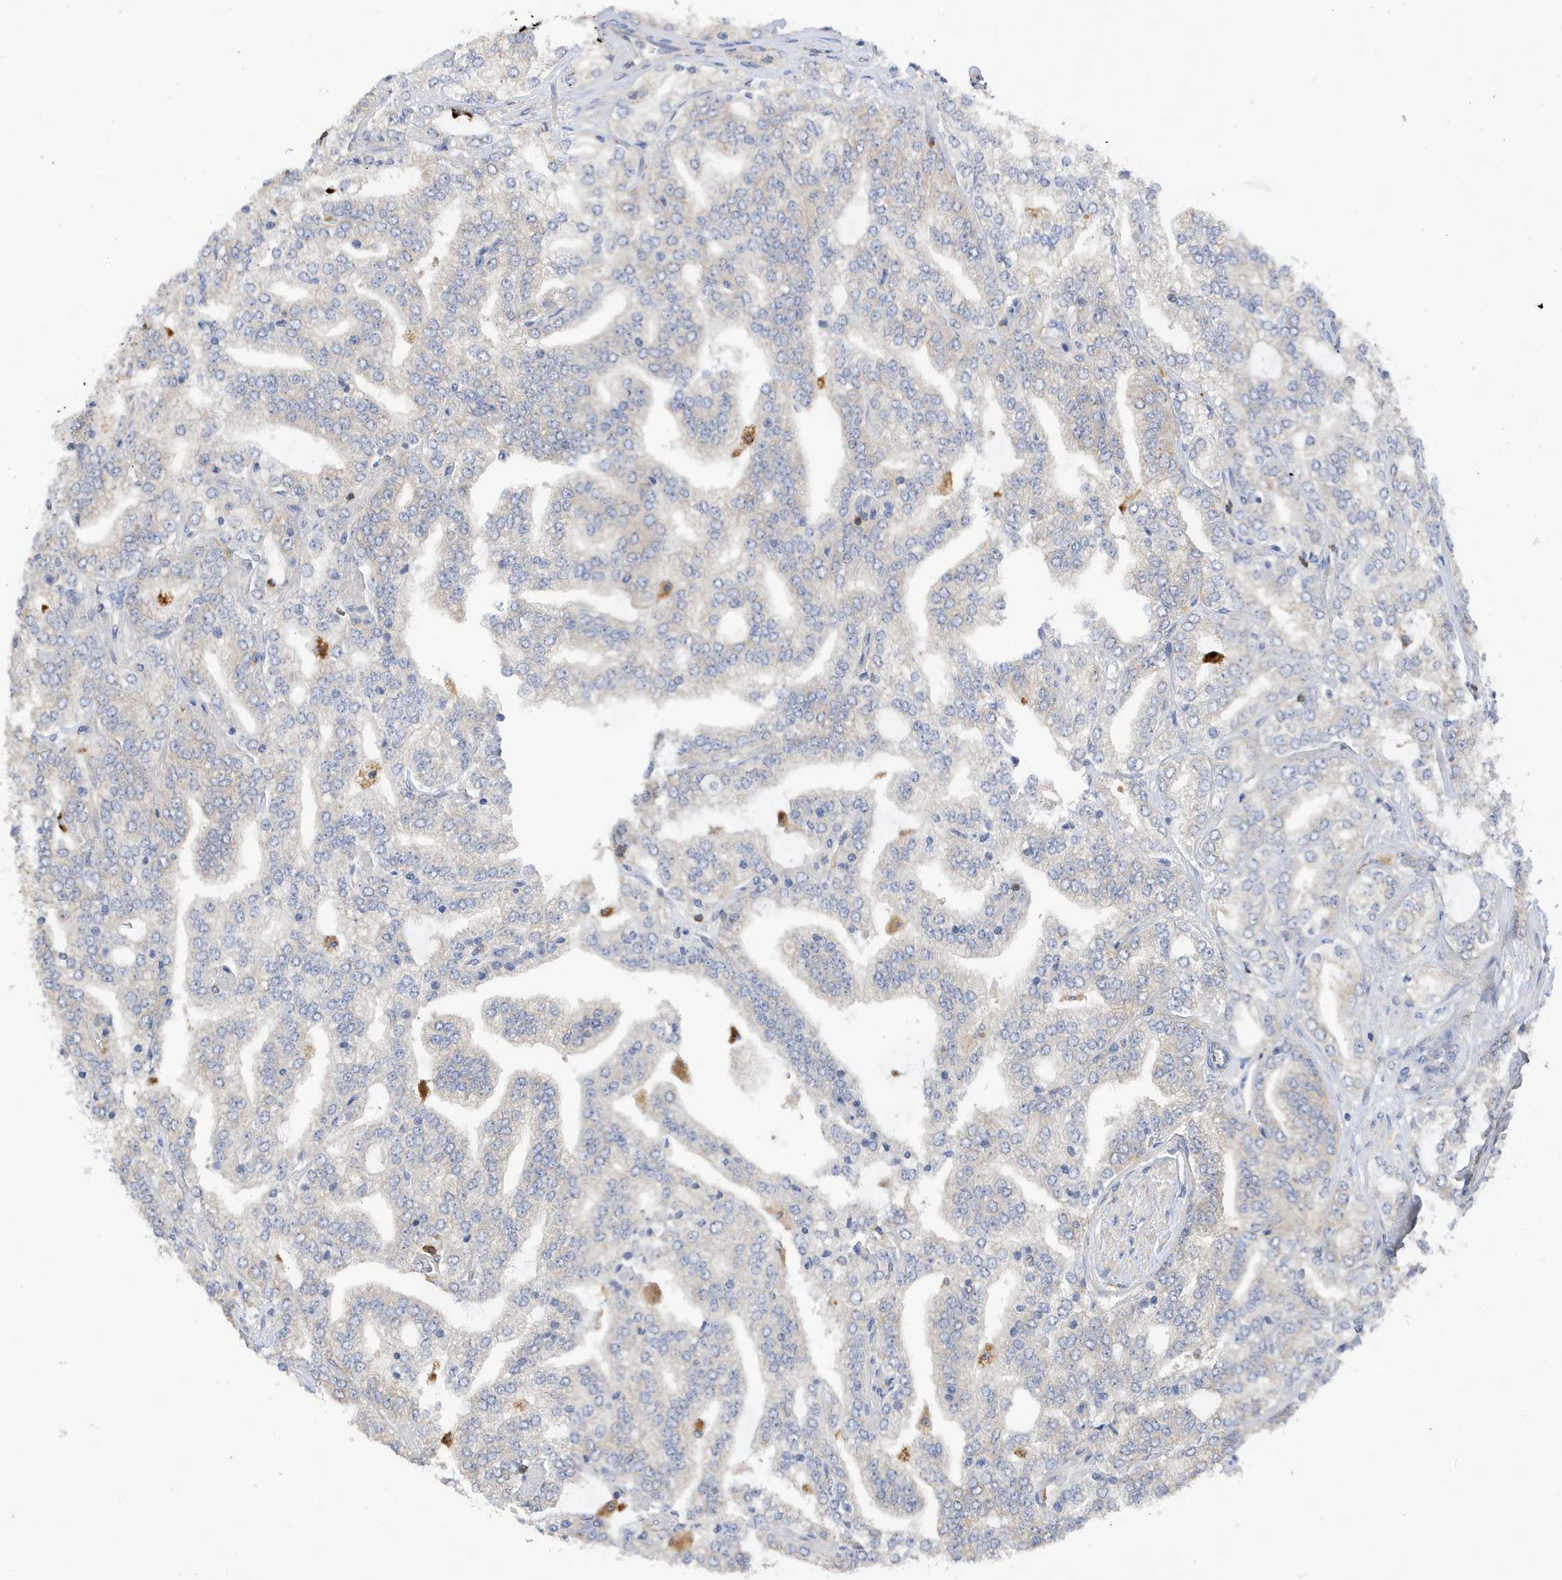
{"staining": {"intensity": "negative", "quantity": "none", "location": "none"}, "tissue": "prostate cancer", "cell_type": "Tumor cells", "image_type": "cancer", "snomed": [{"axis": "morphology", "description": "Adenocarcinoma, High grade"}, {"axis": "topography", "description": "Prostate"}], "caption": "Photomicrograph shows no protein positivity in tumor cells of adenocarcinoma (high-grade) (prostate) tissue.", "gene": "PHACTR2", "patient": {"sex": "male", "age": 64}}